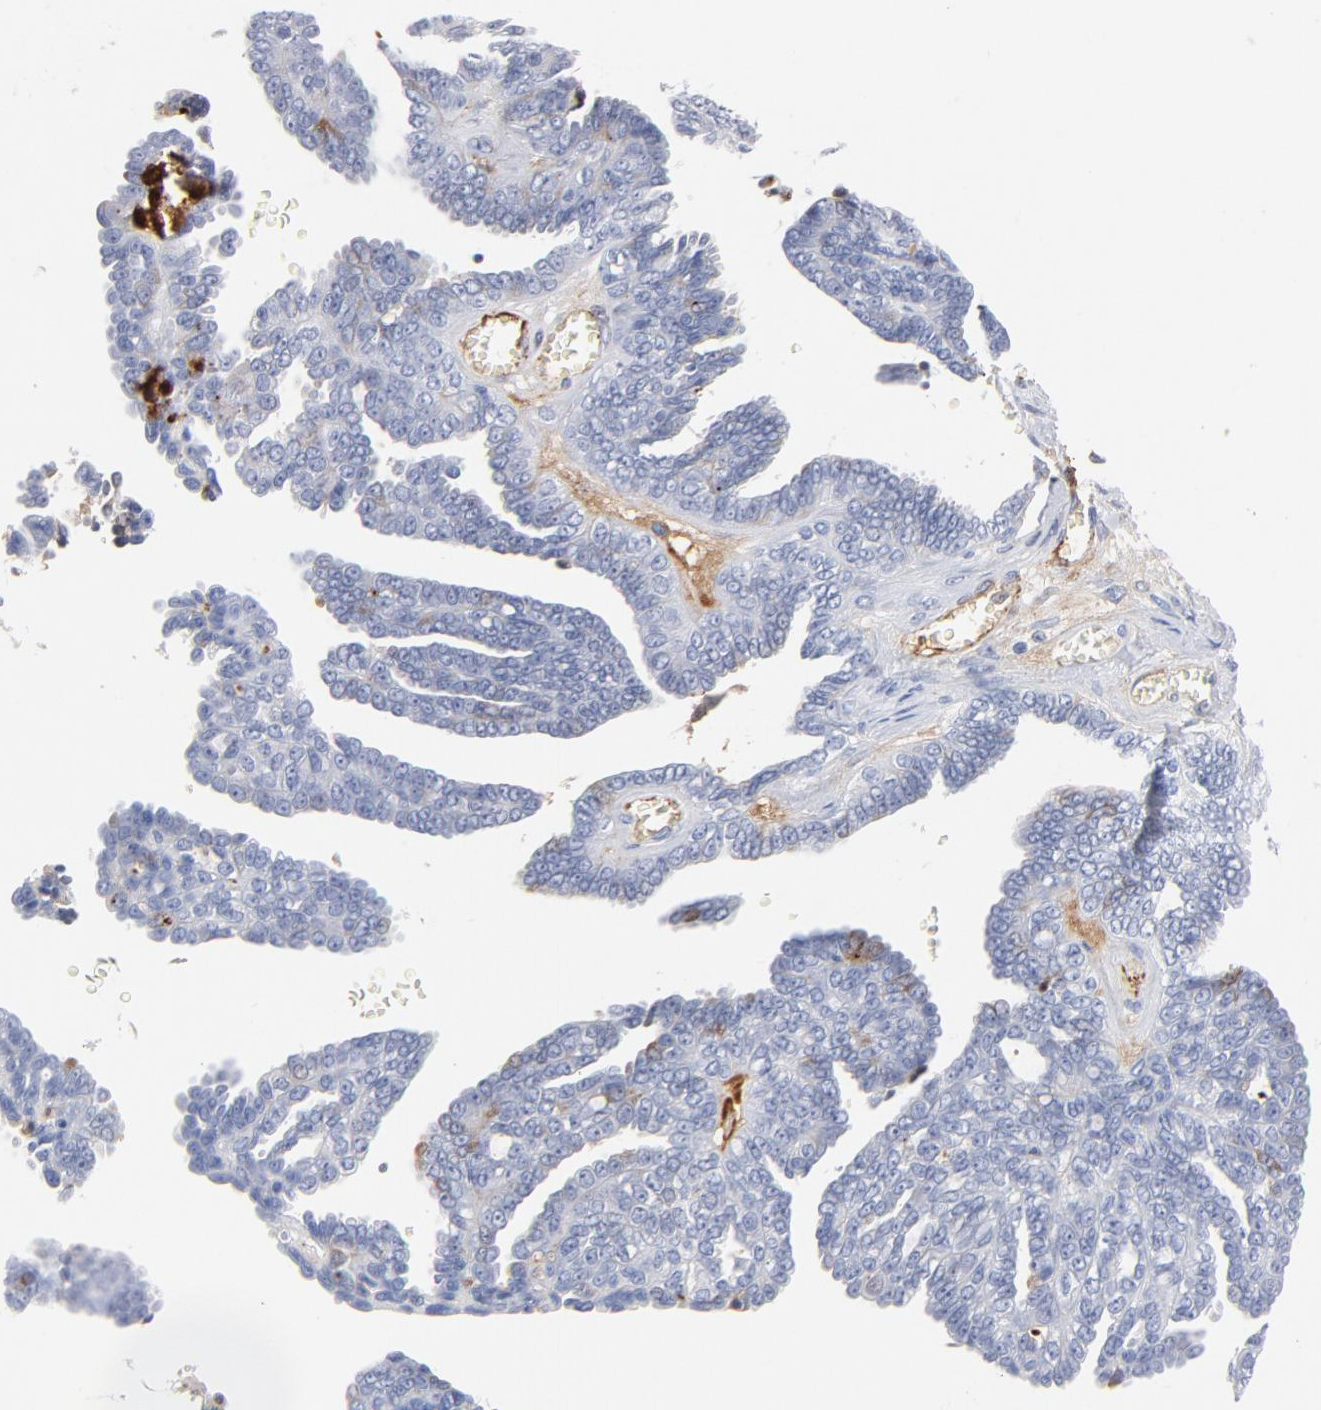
{"staining": {"intensity": "negative", "quantity": "none", "location": "none"}, "tissue": "ovarian cancer", "cell_type": "Tumor cells", "image_type": "cancer", "snomed": [{"axis": "morphology", "description": "Cystadenocarcinoma, serous, NOS"}, {"axis": "topography", "description": "Ovary"}], "caption": "Human ovarian cancer stained for a protein using immunohistochemistry (IHC) exhibits no positivity in tumor cells.", "gene": "PLAT", "patient": {"sex": "female", "age": 71}}